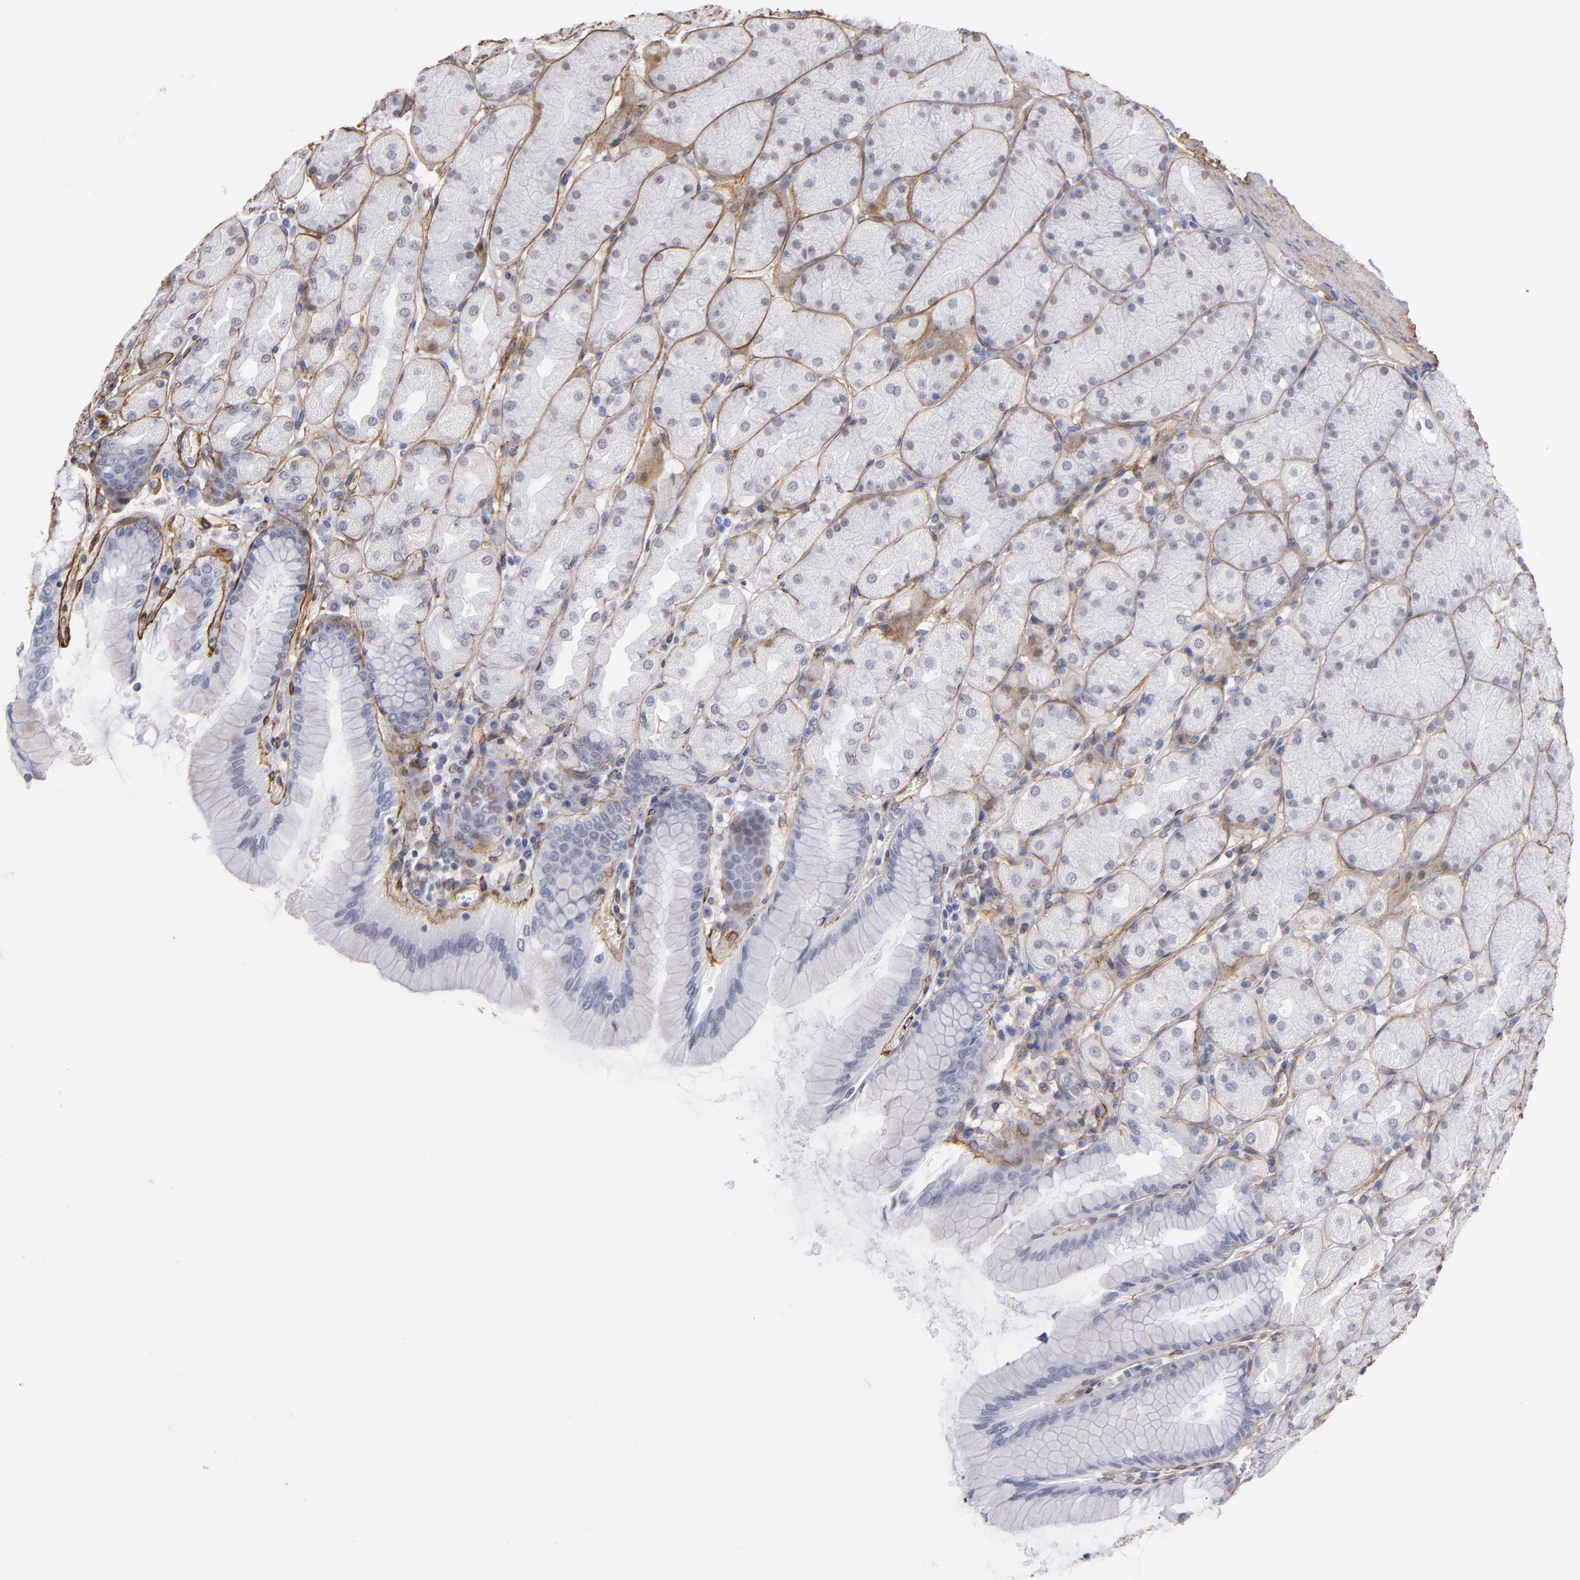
{"staining": {"intensity": "moderate", "quantity": "25%-75%", "location": "cytoplasmic/membranous"}, "tissue": "stomach", "cell_type": "Glandular cells", "image_type": "normal", "snomed": [{"axis": "morphology", "description": "Normal tissue, NOS"}, {"axis": "topography", "description": "Stomach, upper"}], "caption": "Immunohistochemical staining of benign human stomach exhibits 25%-75% levels of moderate cytoplasmic/membranous protein staining in about 25%-75% of glandular cells. Nuclei are stained in blue.", "gene": "LAMC1", "patient": {"sex": "female", "age": 56}}